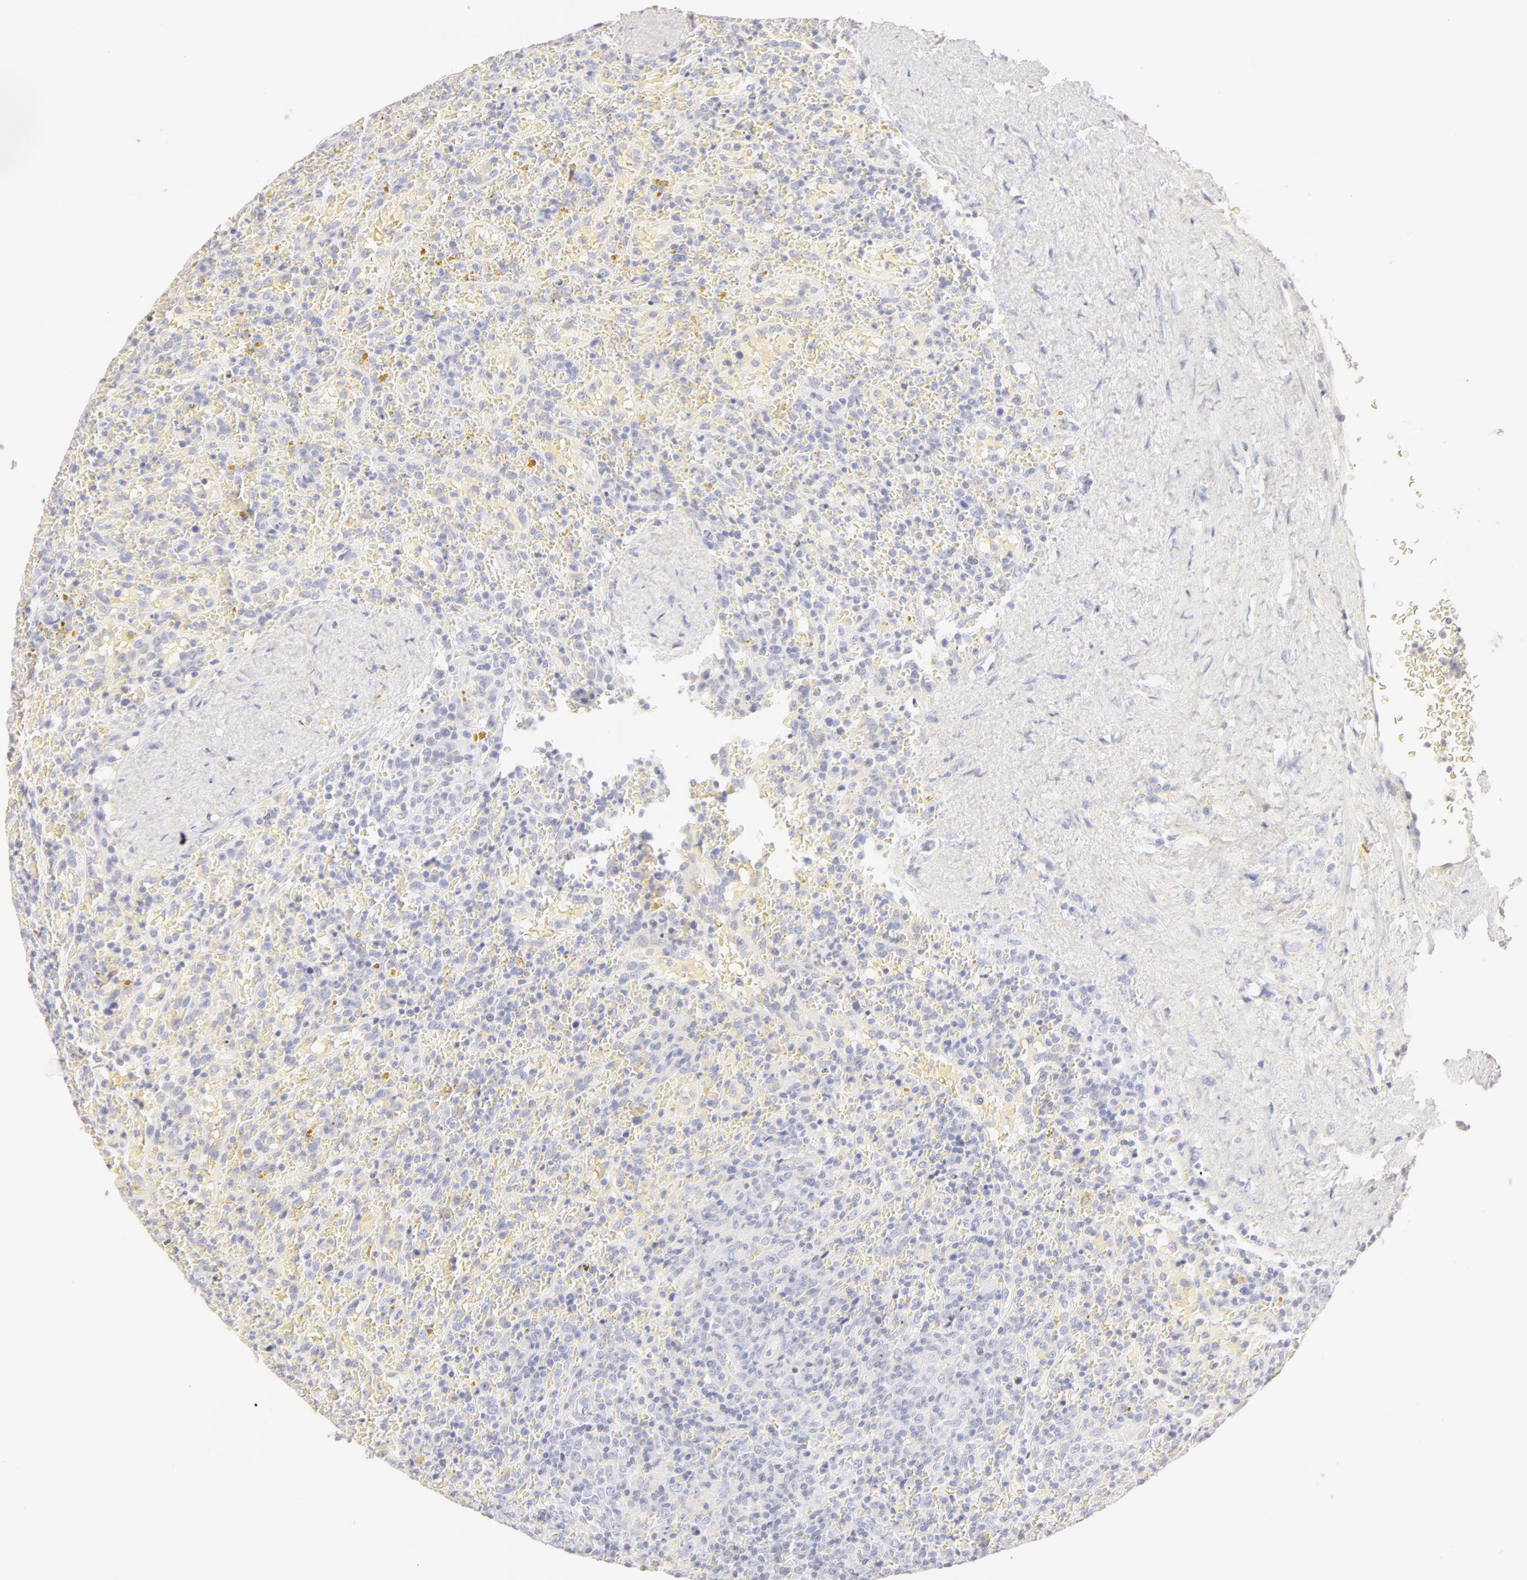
{"staining": {"intensity": "negative", "quantity": "none", "location": "none"}, "tissue": "lymphoma", "cell_type": "Tumor cells", "image_type": "cancer", "snomed": [{"axis": "morphology", "description": "Malignant lymphoma, non-Hodgkin's type, High grade"}, {"axis": "topography", "description": "Spleen"}, {"axis": "topography", "description": "Lymph node"}], "caption": "The micrograph exhibits no significant positivity in tumor cells of high-grade malignant lymphoma, non-Hodgkin's type.", "gene": "LGALS7B", "patient": {"sex": "female", "age": 70}}